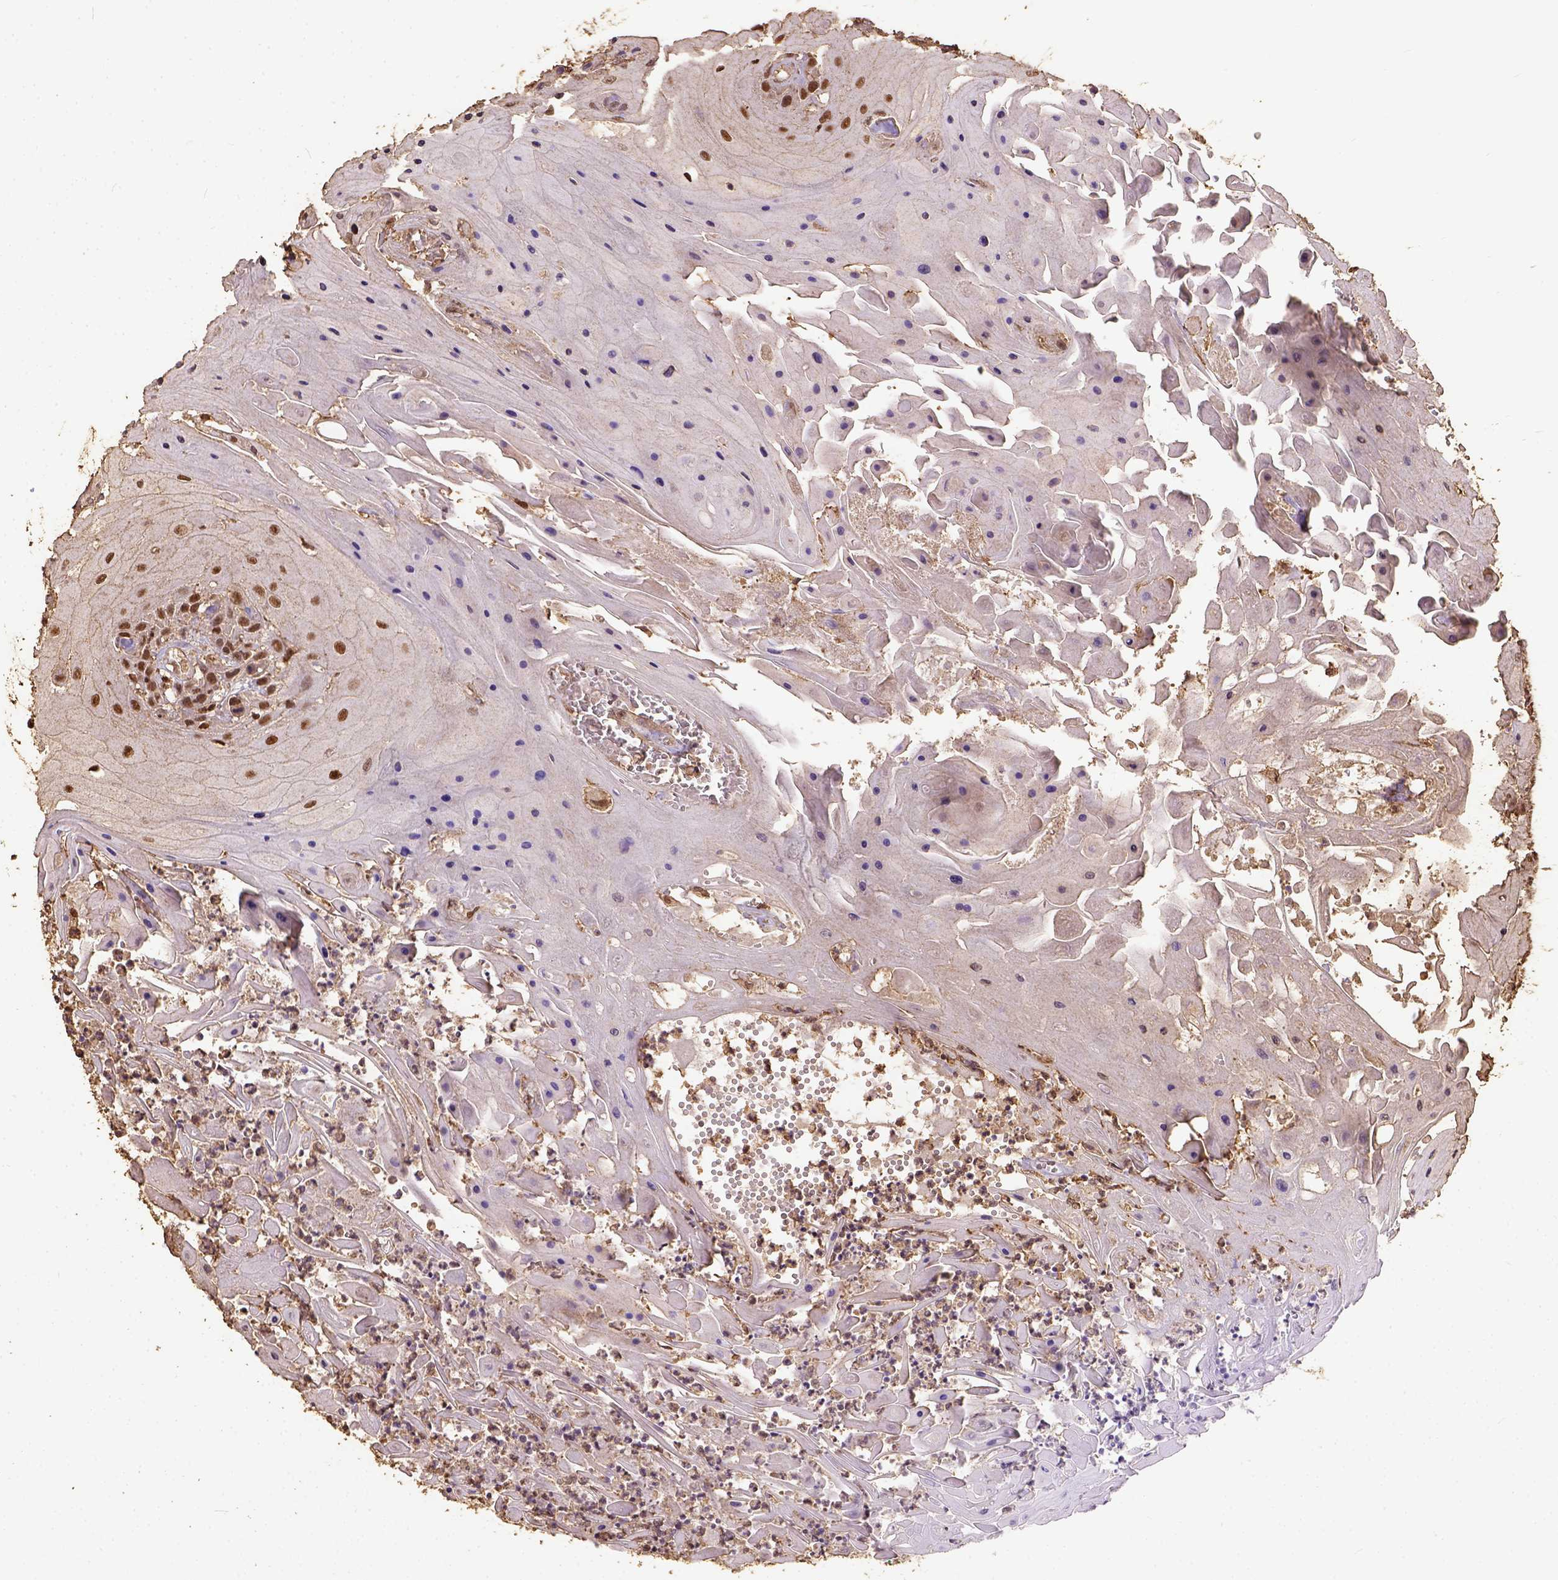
{"staining": {"intensity": "moderate", "quantity": "25%-75%", "location": "nuclear"}, "tissue": "head and neck cancer", "cell_type": "Tumor cells", "image_type": "cancer", "snomed": [{"axis": "morphology", "description": "Squamous cell carcinoma, NOS"}, {"axis": "topography", "description": "Skin"}, {"axis": "topography", "description": "Head-Neck"}], "caption": "Squamous cell carcinoma (head and neck) was stained to show a protein in brown. There is medium levels of moderate nuclear staining in about 25%-75% of tumor cells.", "gene": "NACC1", "patient": {"sex": "male", "age": 80}}